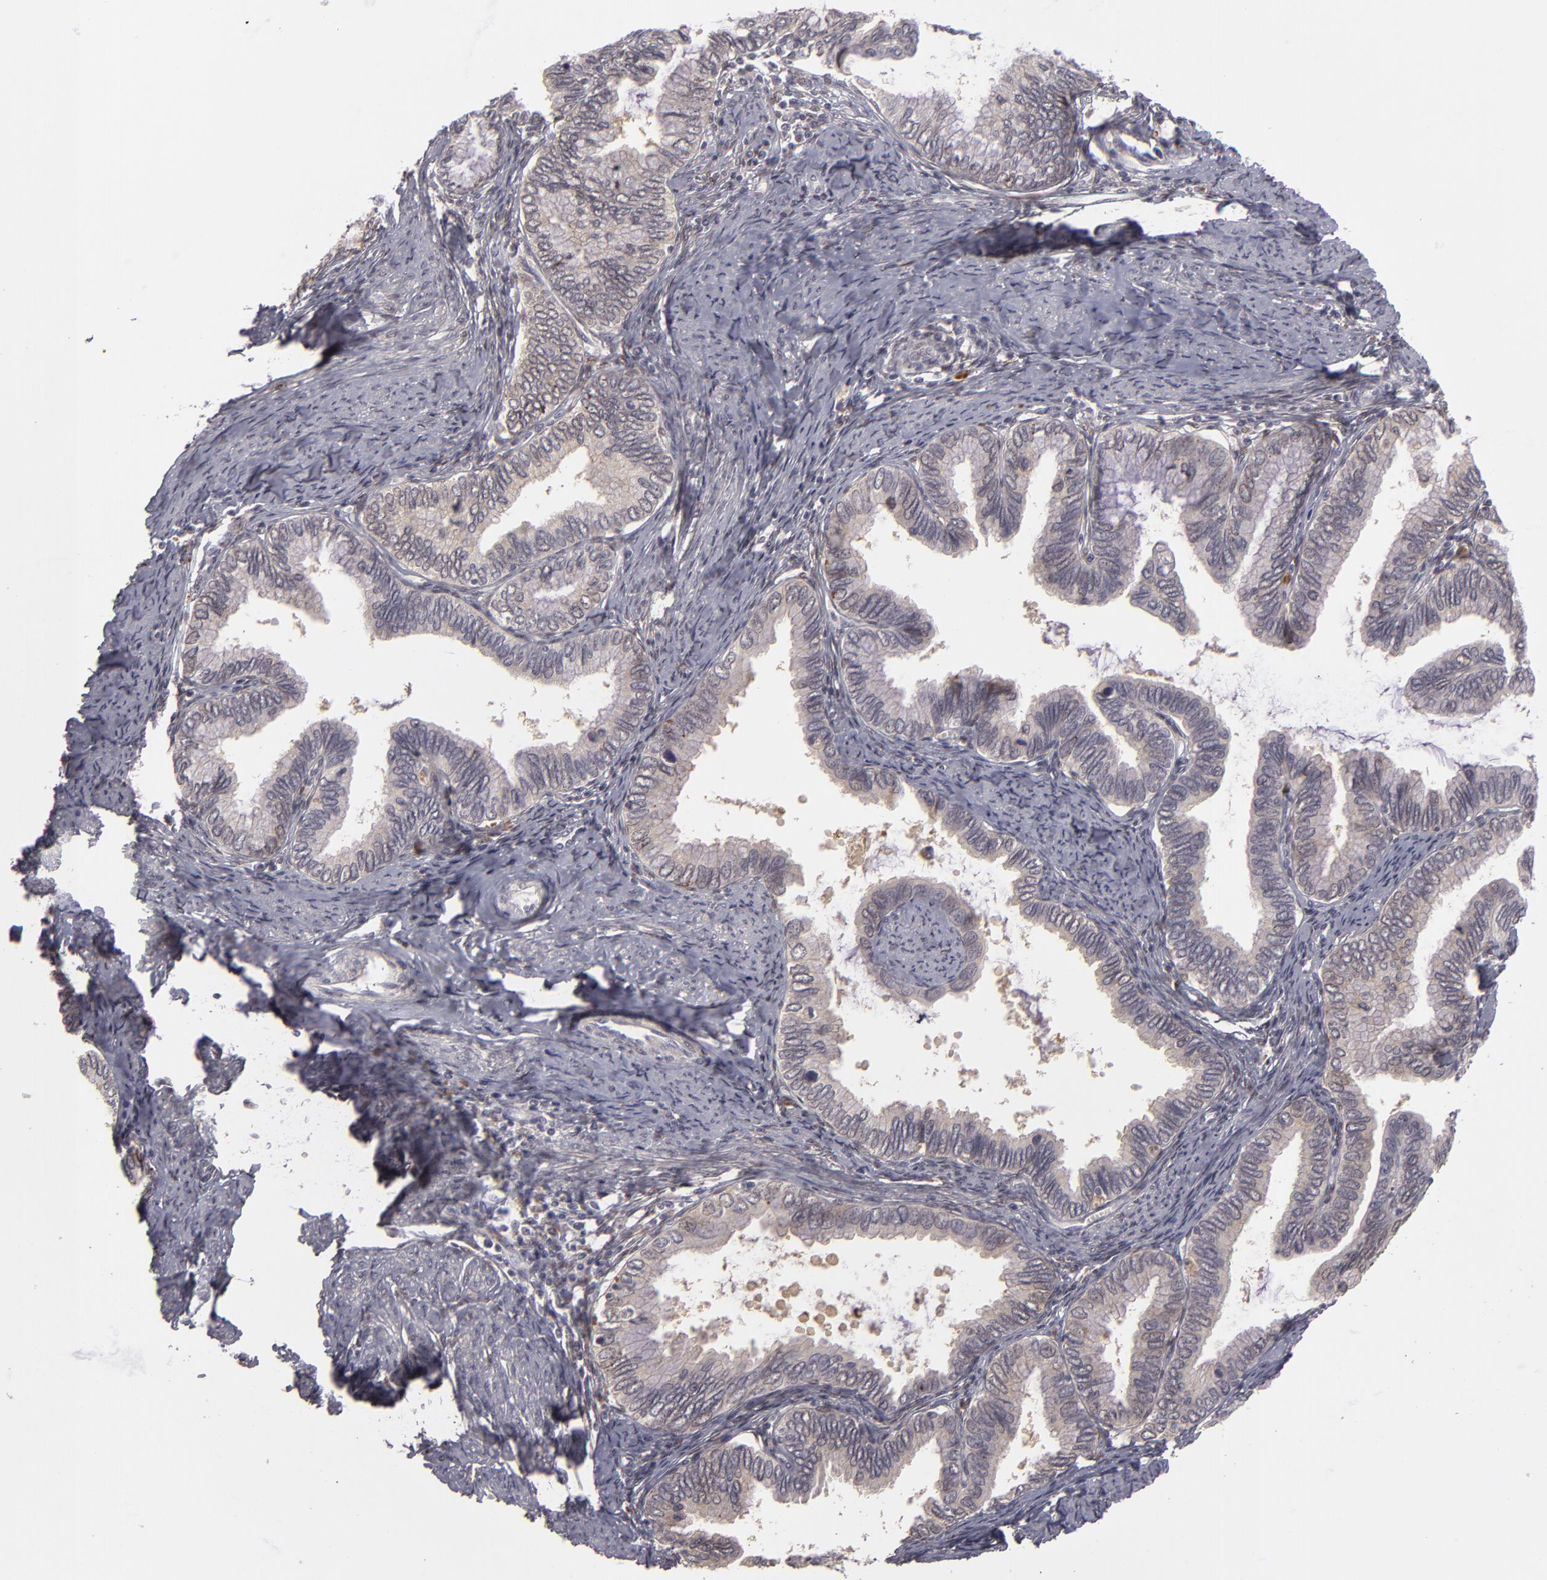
{"staining": {"intensity": "moderate", "quantity": "<25%", "location": "cytoplasmic/membranous"}, "tissue": "cervical cancer", "cell_type": "Tumor cells", "image_type": "cancer", "snomed": [{"axis": "morphology", "description": "Adenocarcinoma, NOS"}, {"axis": "topography", "description": "Cervix"}], "caption": "Cervical adenocarcinoma stained for a protein (brown) shows moderate cytoplasmic/membranous positive positivity in about <25% of tumor cells.", "gene": "EFS", "patient": {"sex": "female", "age": 49}}